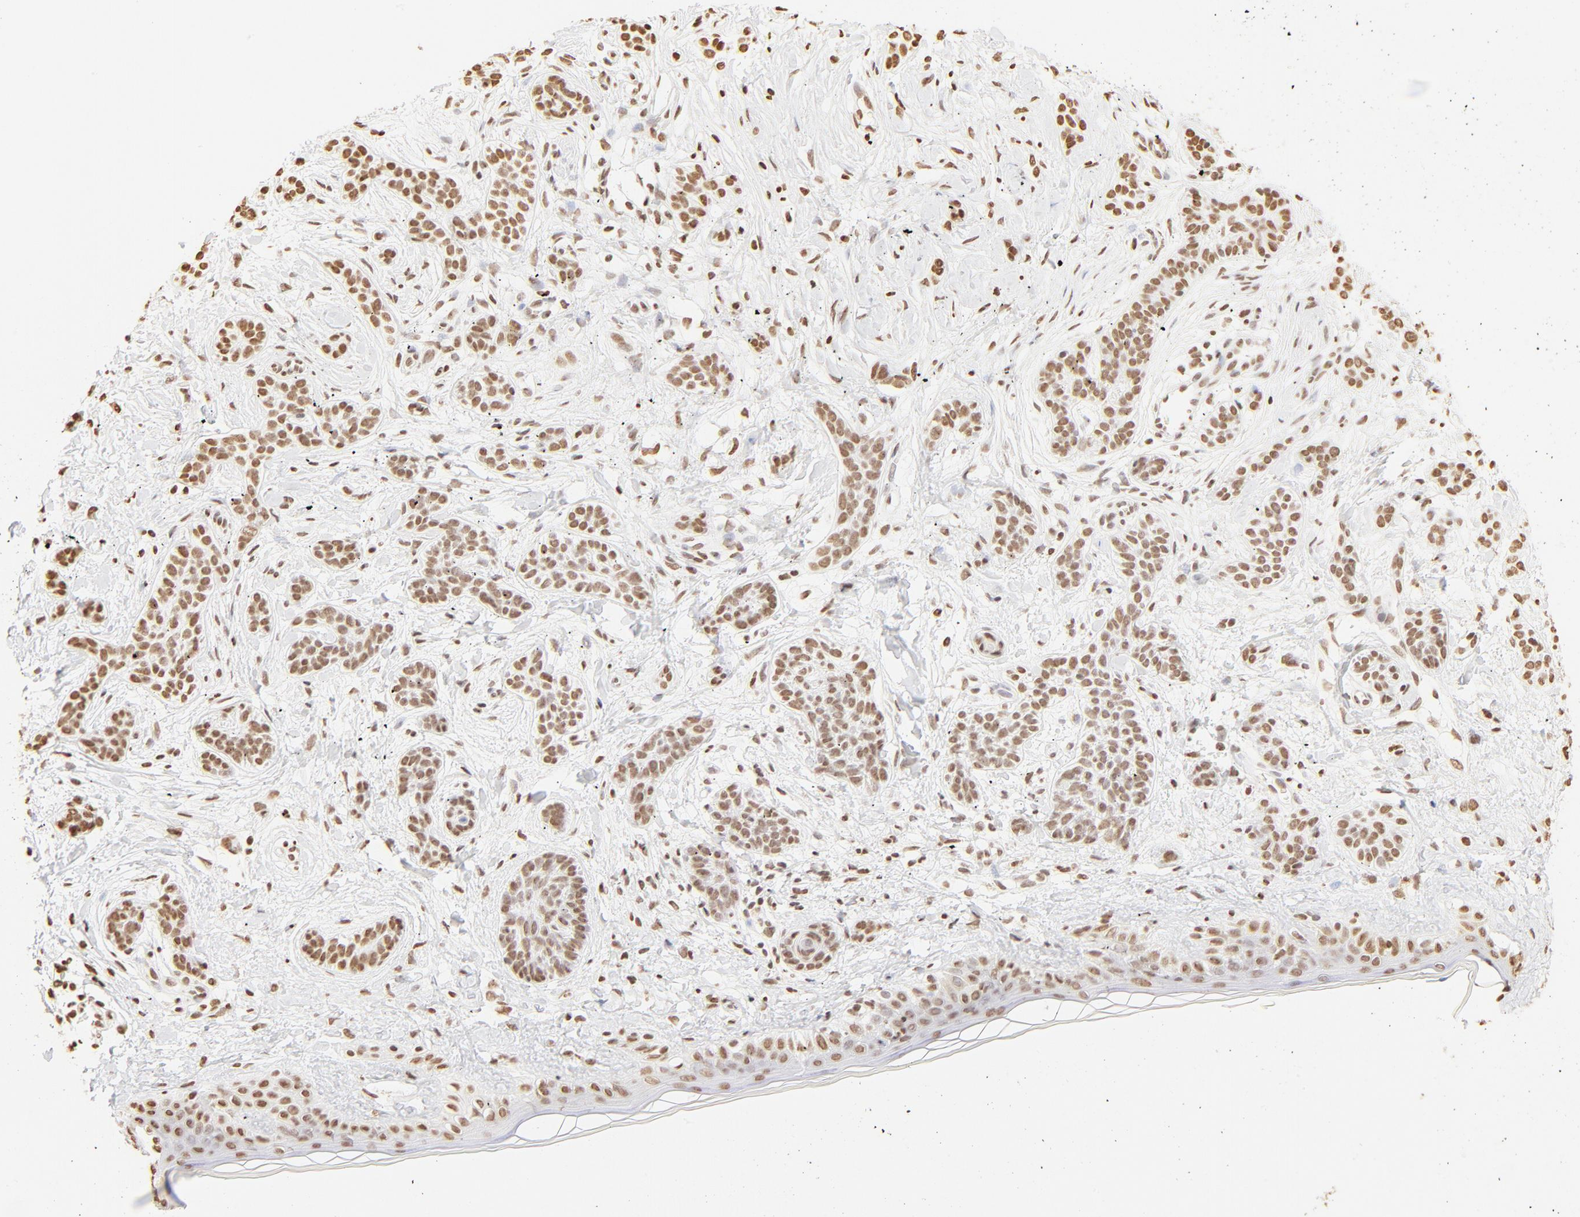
{"staining": {"intensity": "moderate", "quantity": ">75%", "location": "nuclear"}, "tissue": "skin cancer", "cell_type": "Tumor cells", "image_type": "cancer", "snomed": [{"axis": "morphology", "description": "Normal tissue, NOS"}, {"axis": "morphology", "description": "Basal cell carcinoma"}, {"axis": "topography", "description": "Skin"}], "caption": "An IHC micrograph of tumor tissue is shown. Protein staining in brown highlights moderate nuclear positivity in basal cell carcinoma (skin) within tumor cells.", "gene": "ZNF540", "patient": {"sex": "male", "age": 63}}